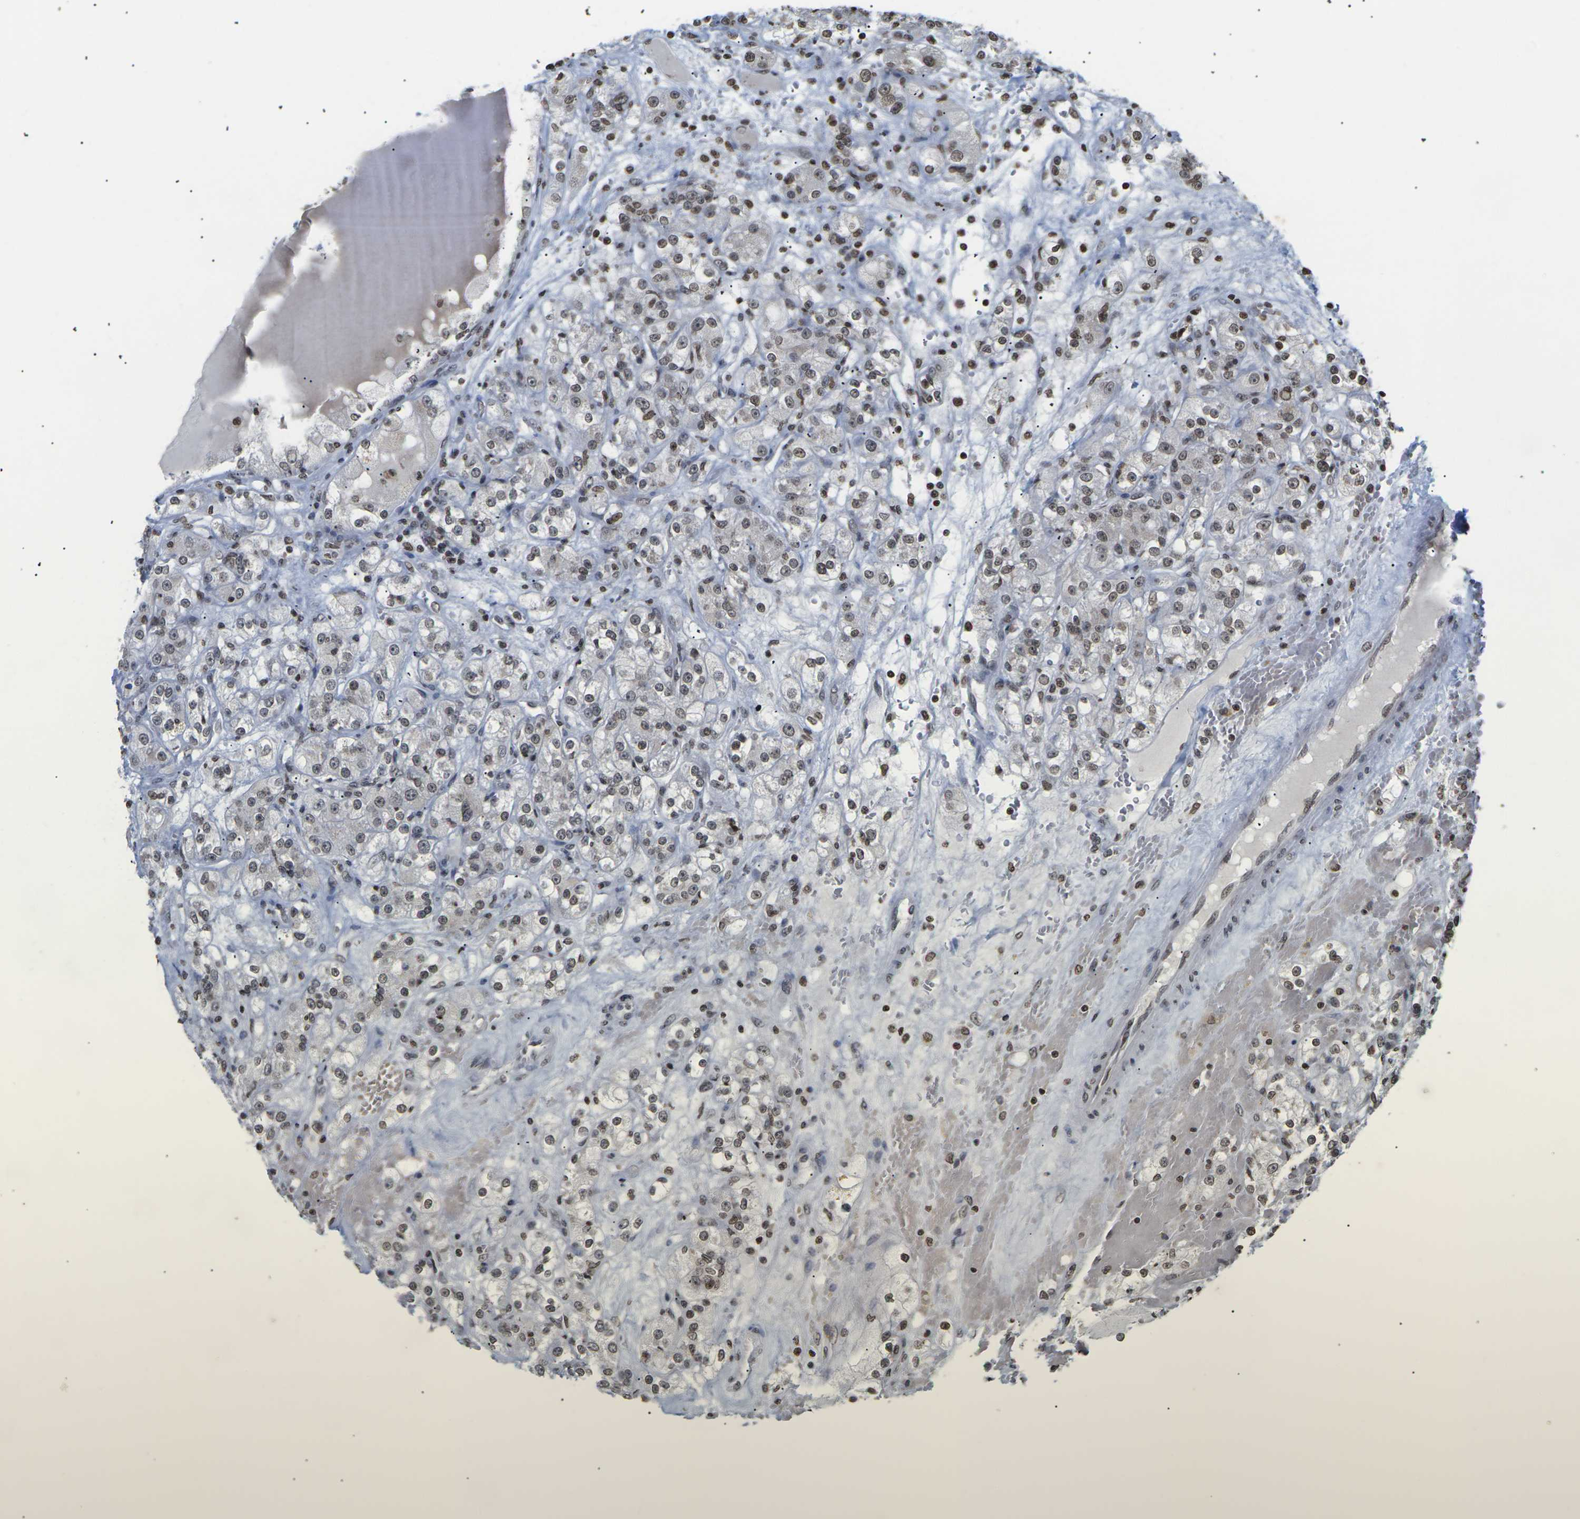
{"staining": {"intensity": "weak", "quantity": ">75%", "location": "nuclear"}, "tissue": "renal cancer", "cell_type": "Tumor cells", "image_type": "cancer", "snomed": [{"axis": "morphology", "description": "Normal tissue, NOS"}, {"axis": "morphology", "description": "Adenocarcinoma, NOS"}, {"axis": "topography", "description": "Kidney"}], "caption": "The micrograph reveals staining of renal cancer (adenocarcinoma), revealing weak nuclear protein positivity (brown color) within tumor cells.", "gene": "ETV5", "patient": {"sex": "male", "age": 61}}